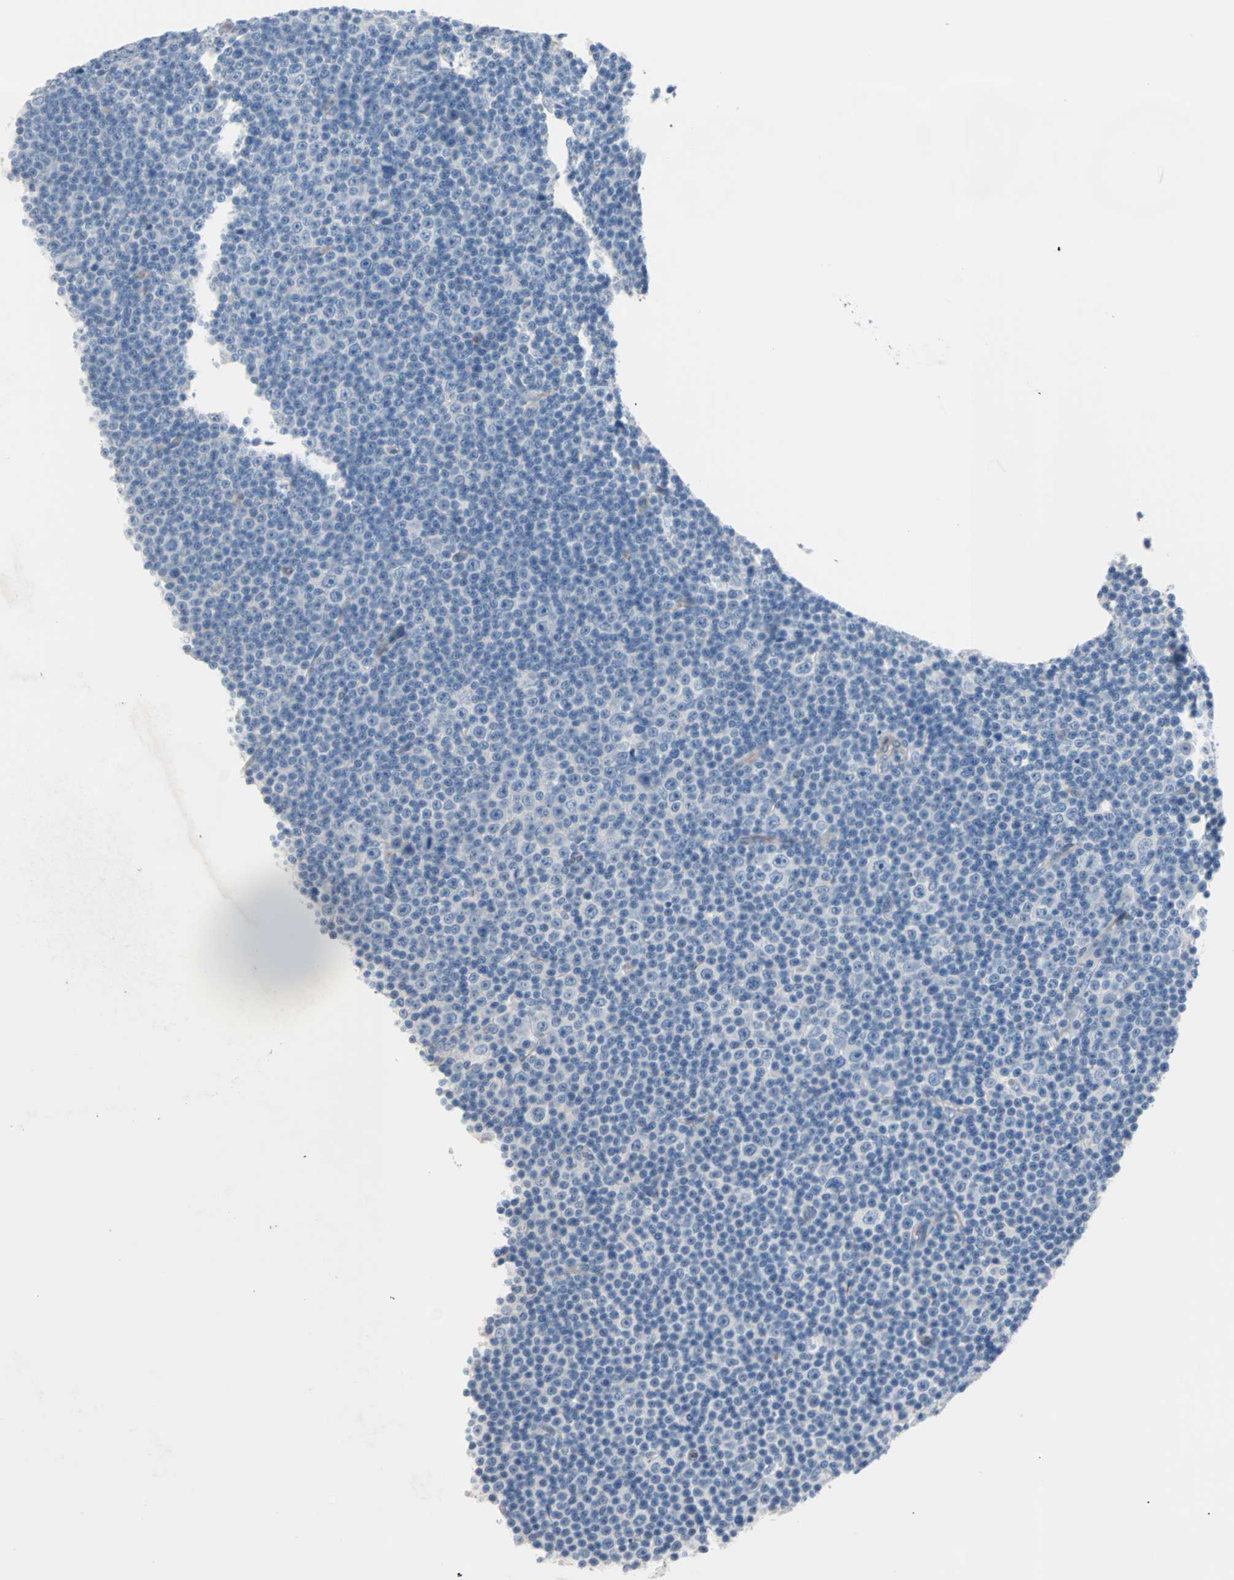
{"staining": {"intensity": "negative", "quantity": "none", "location": "none"}, "tissue": "lymphoma", "cell_type": "Tumor cells", "image_type": "cancer", "snomed": [{"axis": "morphology", "description": "Malignant lymphoma, non-Hodgkin's type, Low grade"}, {"axis": "topography", "description": "Lymph node"}], "caption": "High power microscopy histopathology image of an immunohistochemistry photomicrograph of malignant lymphoma, non-Hodgkin's type (low-grade), revealing no significant positivity in tumor cells. (DAB IHC with hematoxylin counter stain).", "gene": "ULBP1", "patient": {"sex": "female", "age": 67}}